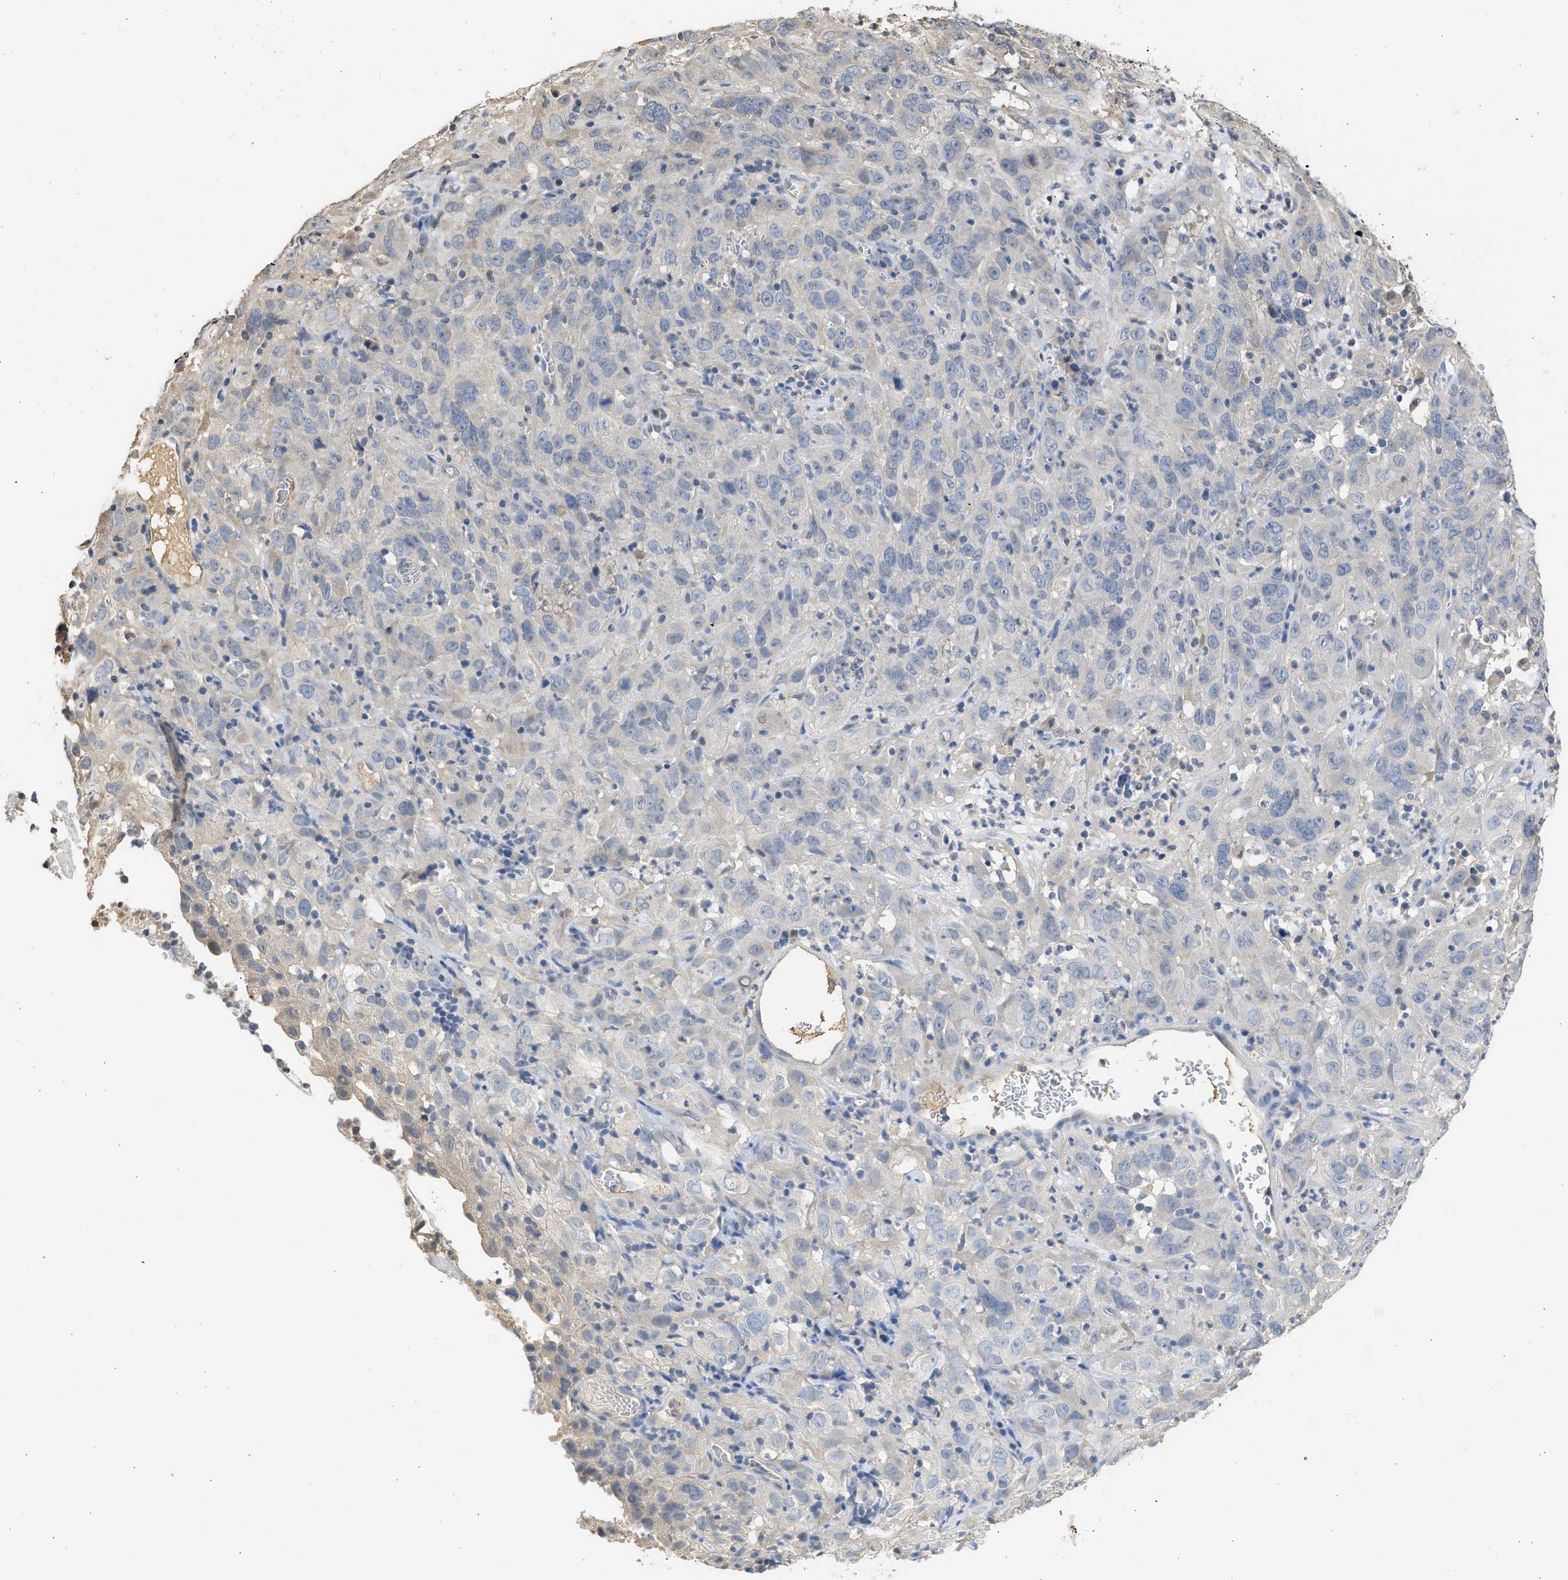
{"staining": {"intensity": "negative", "quantity": "none", "location": "none"}, "tissue": "cervical cancer", "cell_type": "Tumor cells", "image_type": "cancer", "snomed": [{"axis": "morphology", "description": "Squamous cell carcinoma, NOS"}, {"axis": "topography", "description": "Cervix"}], "caption": "High power microscopy image of an IHC image of cervical squamous cell carcinoma, revealing no significant staining in tumor cells.", "gene": "SULT2A1", "patient": {"sex": "female", "age": 32}}